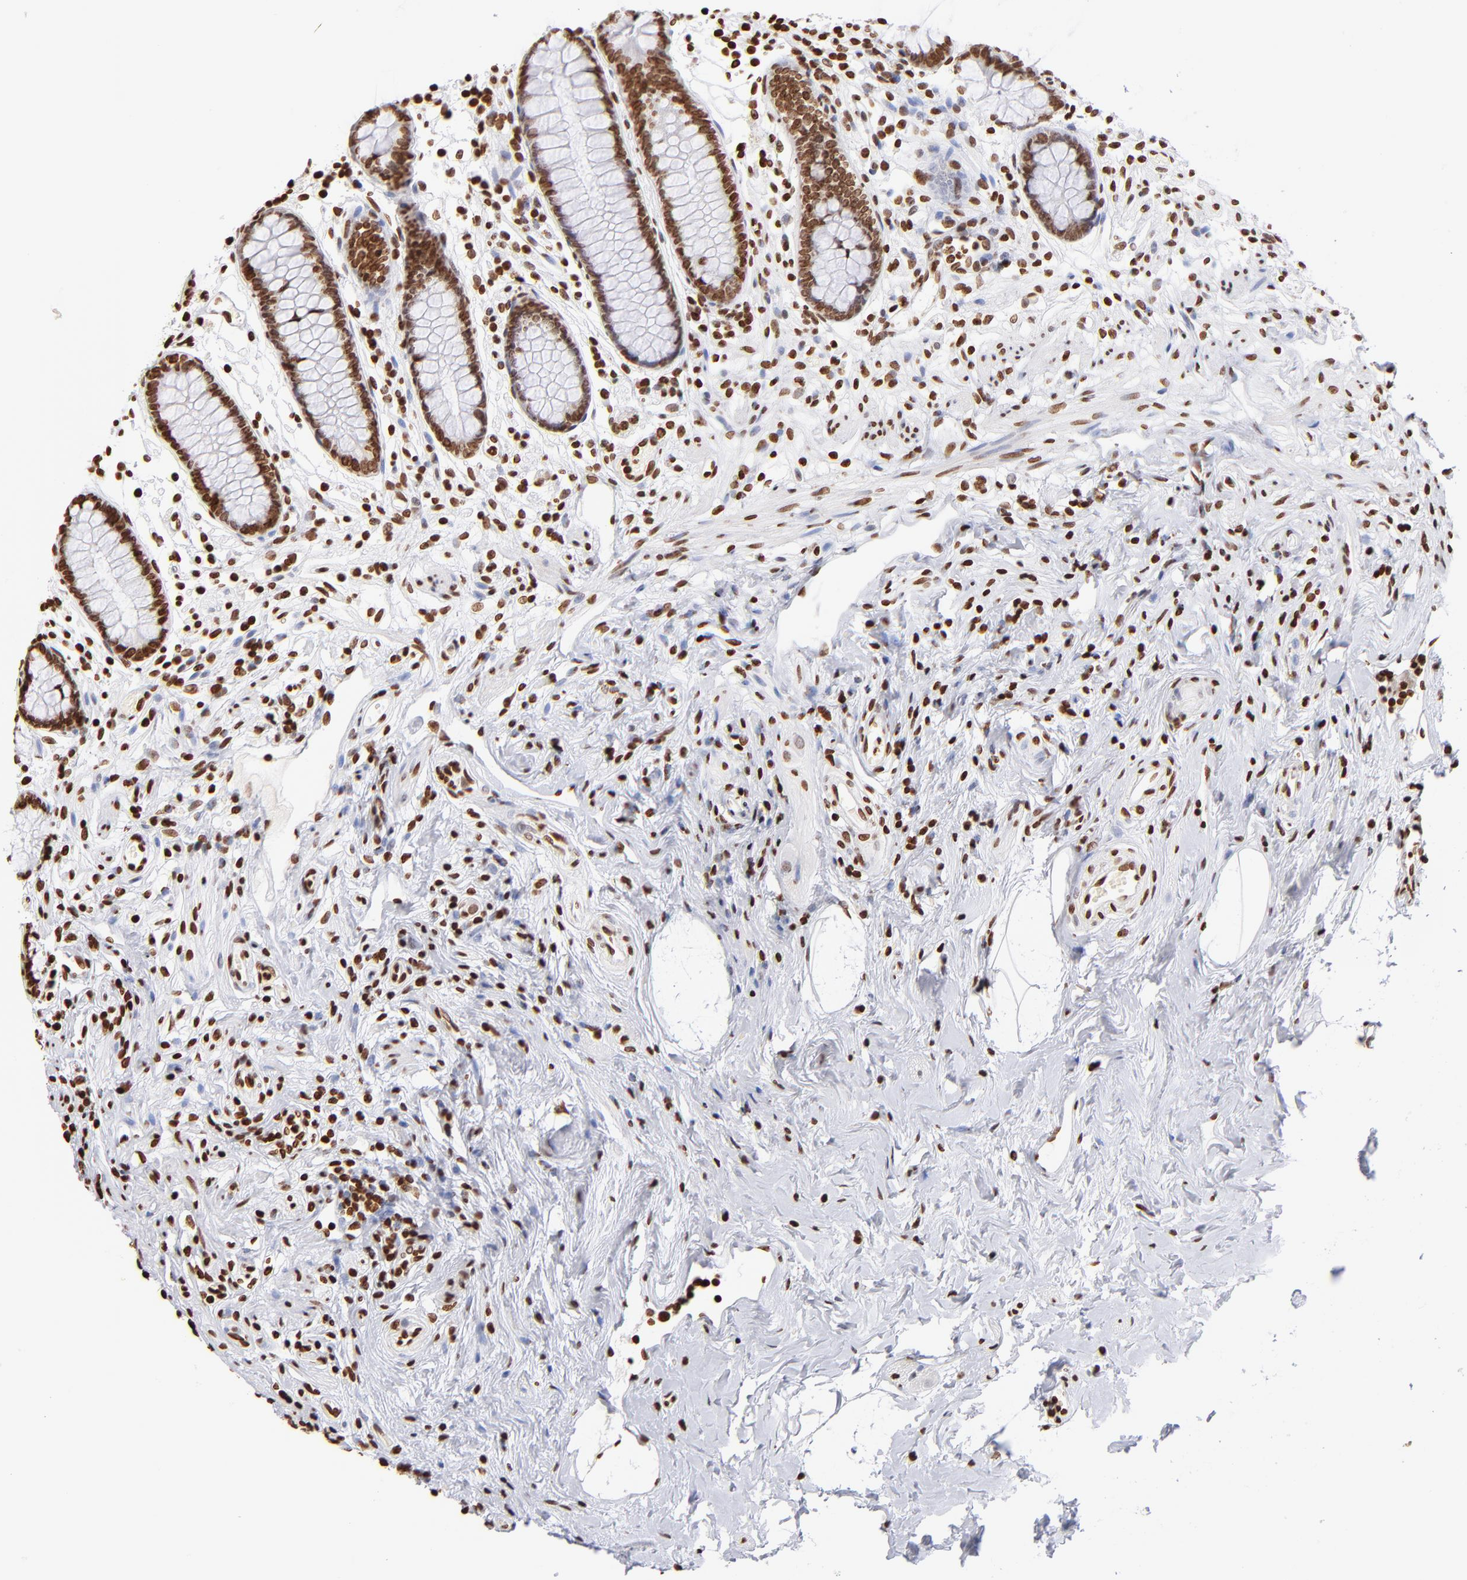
{"staining": {"intensity": "moderate", "quantity": ">75%", "location": "nuclear"}, "tissue": "appendix", "cell_type": "Glandular cells", "image_type": "normal", "snomed": [{"axis": "morphology", "description": "Normal tissue, NOS"}, {"axis": "topography", "description": "Appendix"}], "caption": "IHC micrograph of normal appendix: human appendix stained using IHC displays medium levels of moderate protein expression localized specifically in the nuclear of glandular cells, appearing as a nuclear brown color.", "gene": "RTL4", "patient": {"sex": "male", "age": 38}}